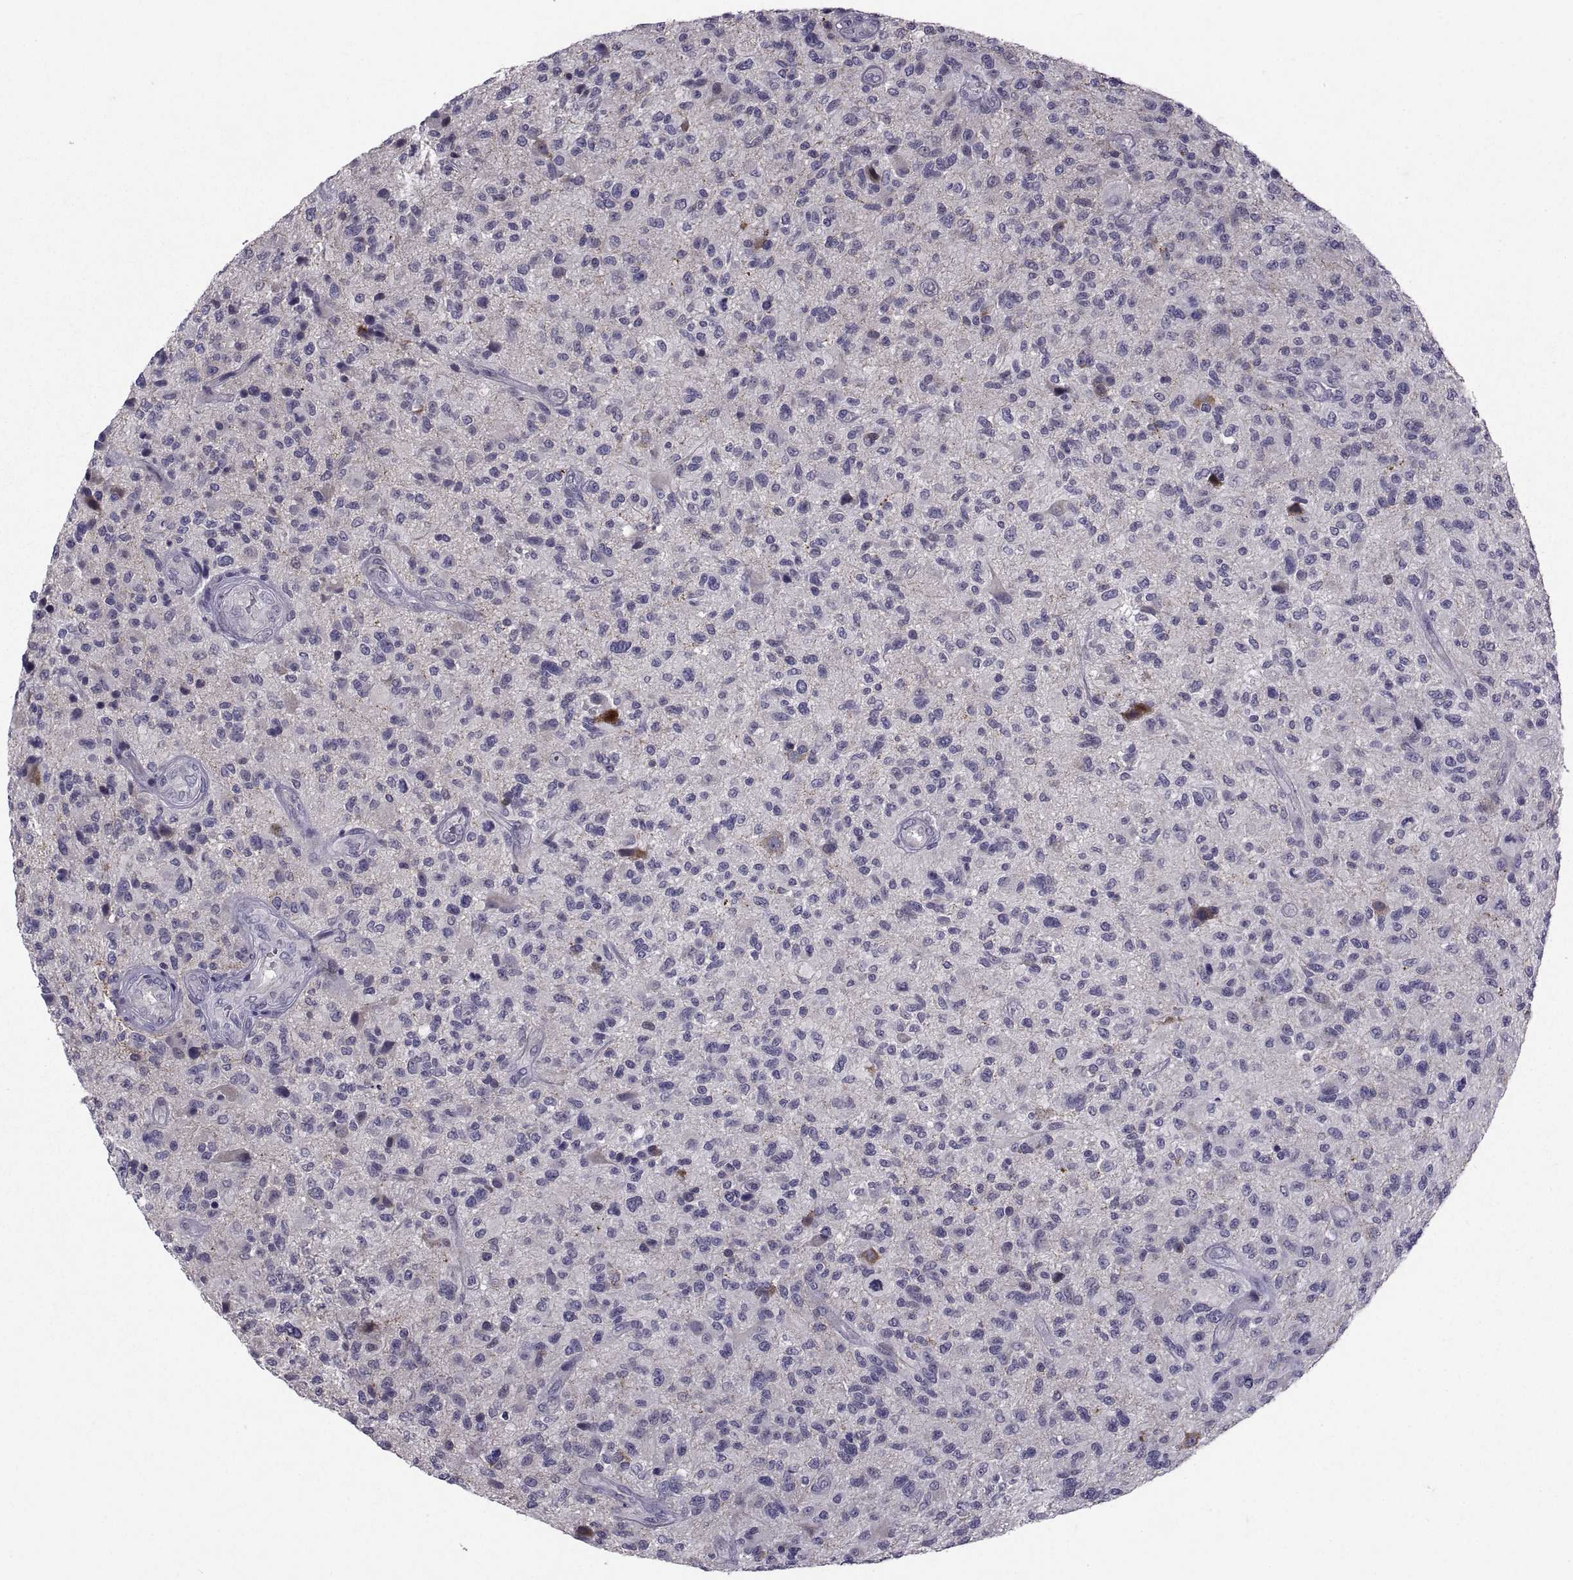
{"staining": {"intensity": "negative", "quantity": "none", "location": "none"}, "tissue": "glioma", "cell_type": "Tumor cells", "image_type": "cancer", "snomed": [{"axis": "morphology", "description": "Glioma, malignant, High grade"}, {"axis": "topography", "description": "Brain"}], "caption": "A high-resolution histopathology image shows IHC staining of glioma, which displays no significant positivity in tumor cells. The staining was performed using DAB to visualize the protein expression in brown, while the nuclei were stained in blue with hematoxylin (Magnification: 20x).", "gene": "NPTX2", "patient": {"sex": "male", "age": 47}}